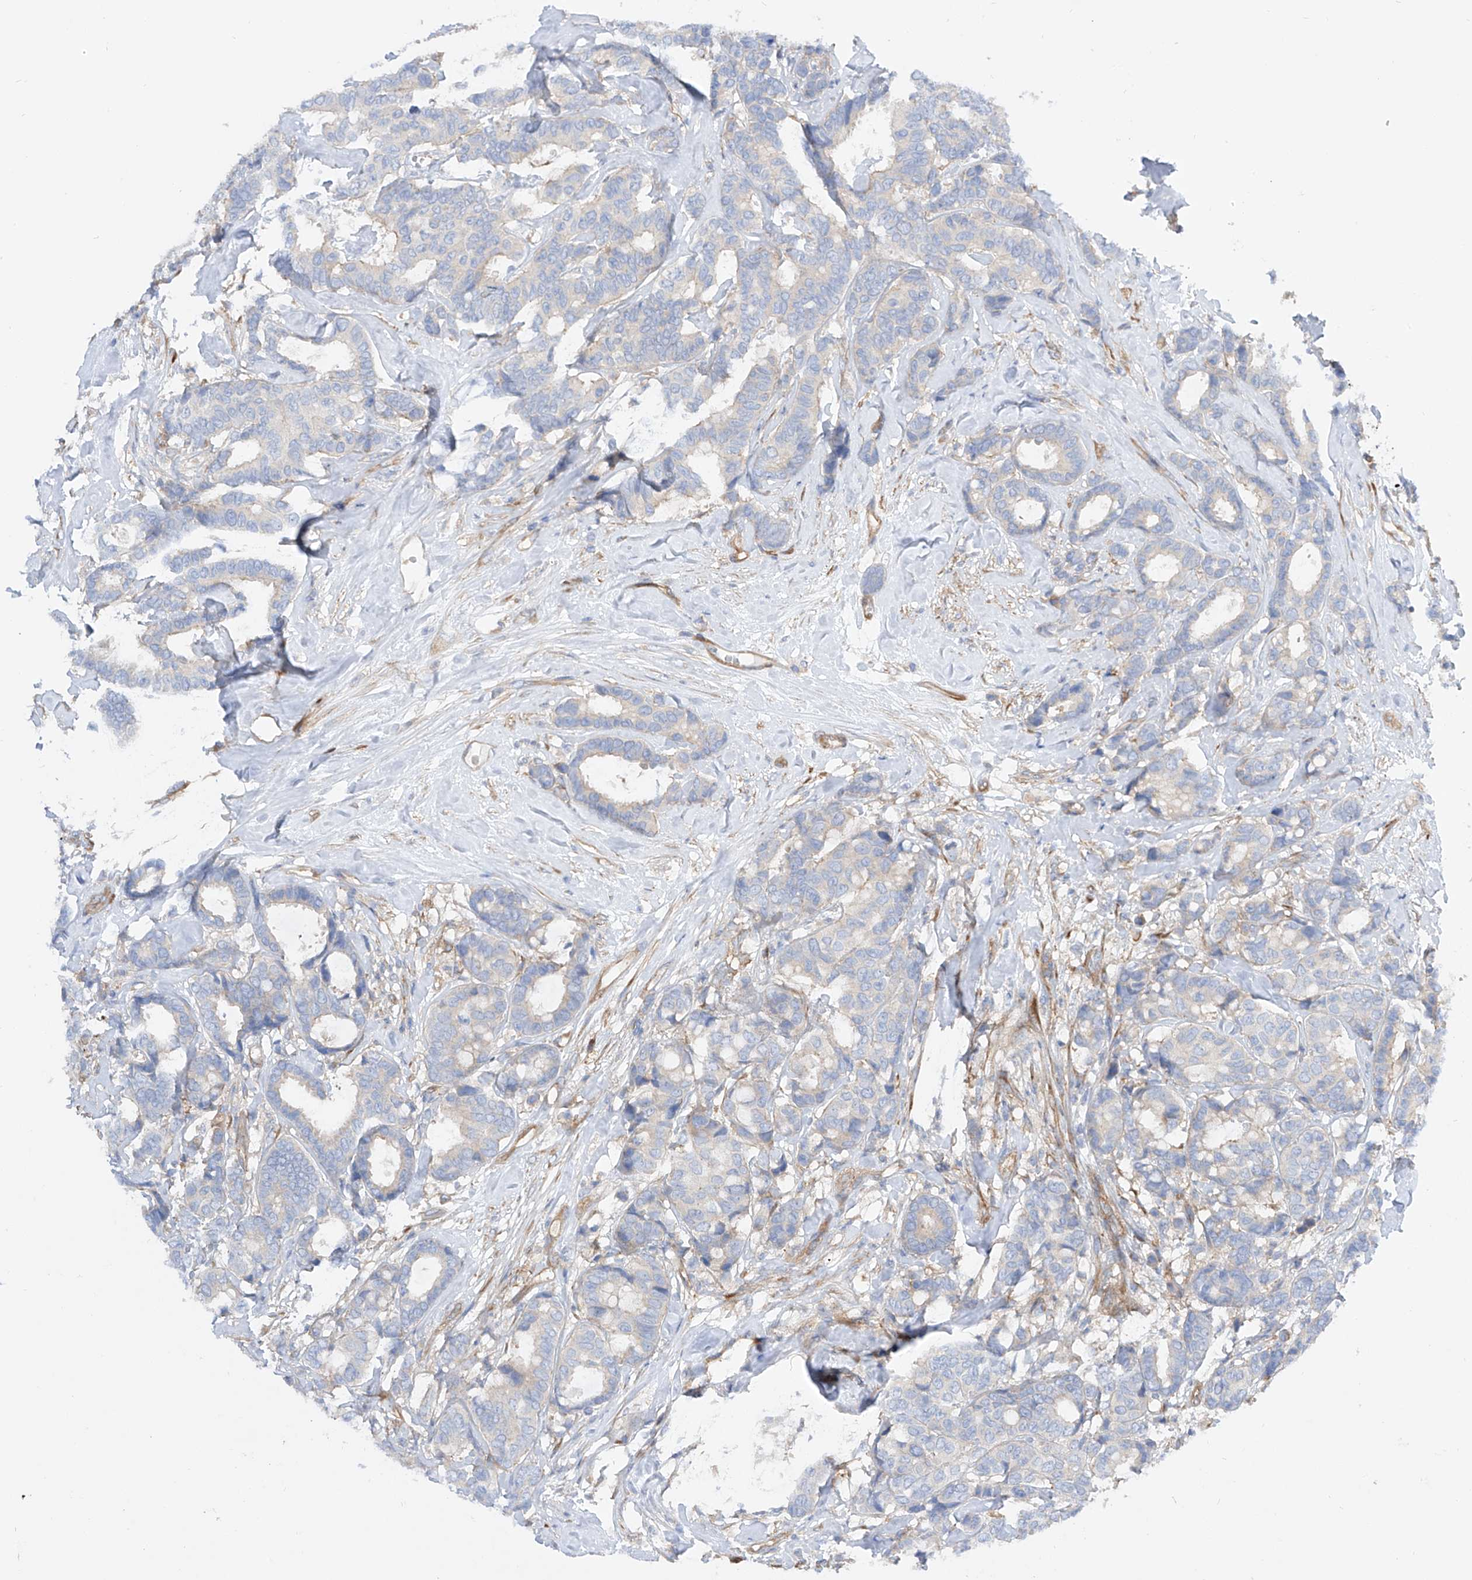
{"staining": {"intensity": "negative", "quantity": "none", "location": "none"}, "tissue": "breast cancer", "cell_type": "Tumor cells", "image_type": "cancer", "snomed": [{"axis": "morphology", "description": "Duct carcinoma"}, {"axis": "topography", "description": "Breast"}], "caption": "A high-resolution micrograph shows immunohistochemistry staining of breast cancer, which shows no significant positivity in tumor cells.", "gene": "LCA5", "patient": {"sex": "female", "age": 87}}